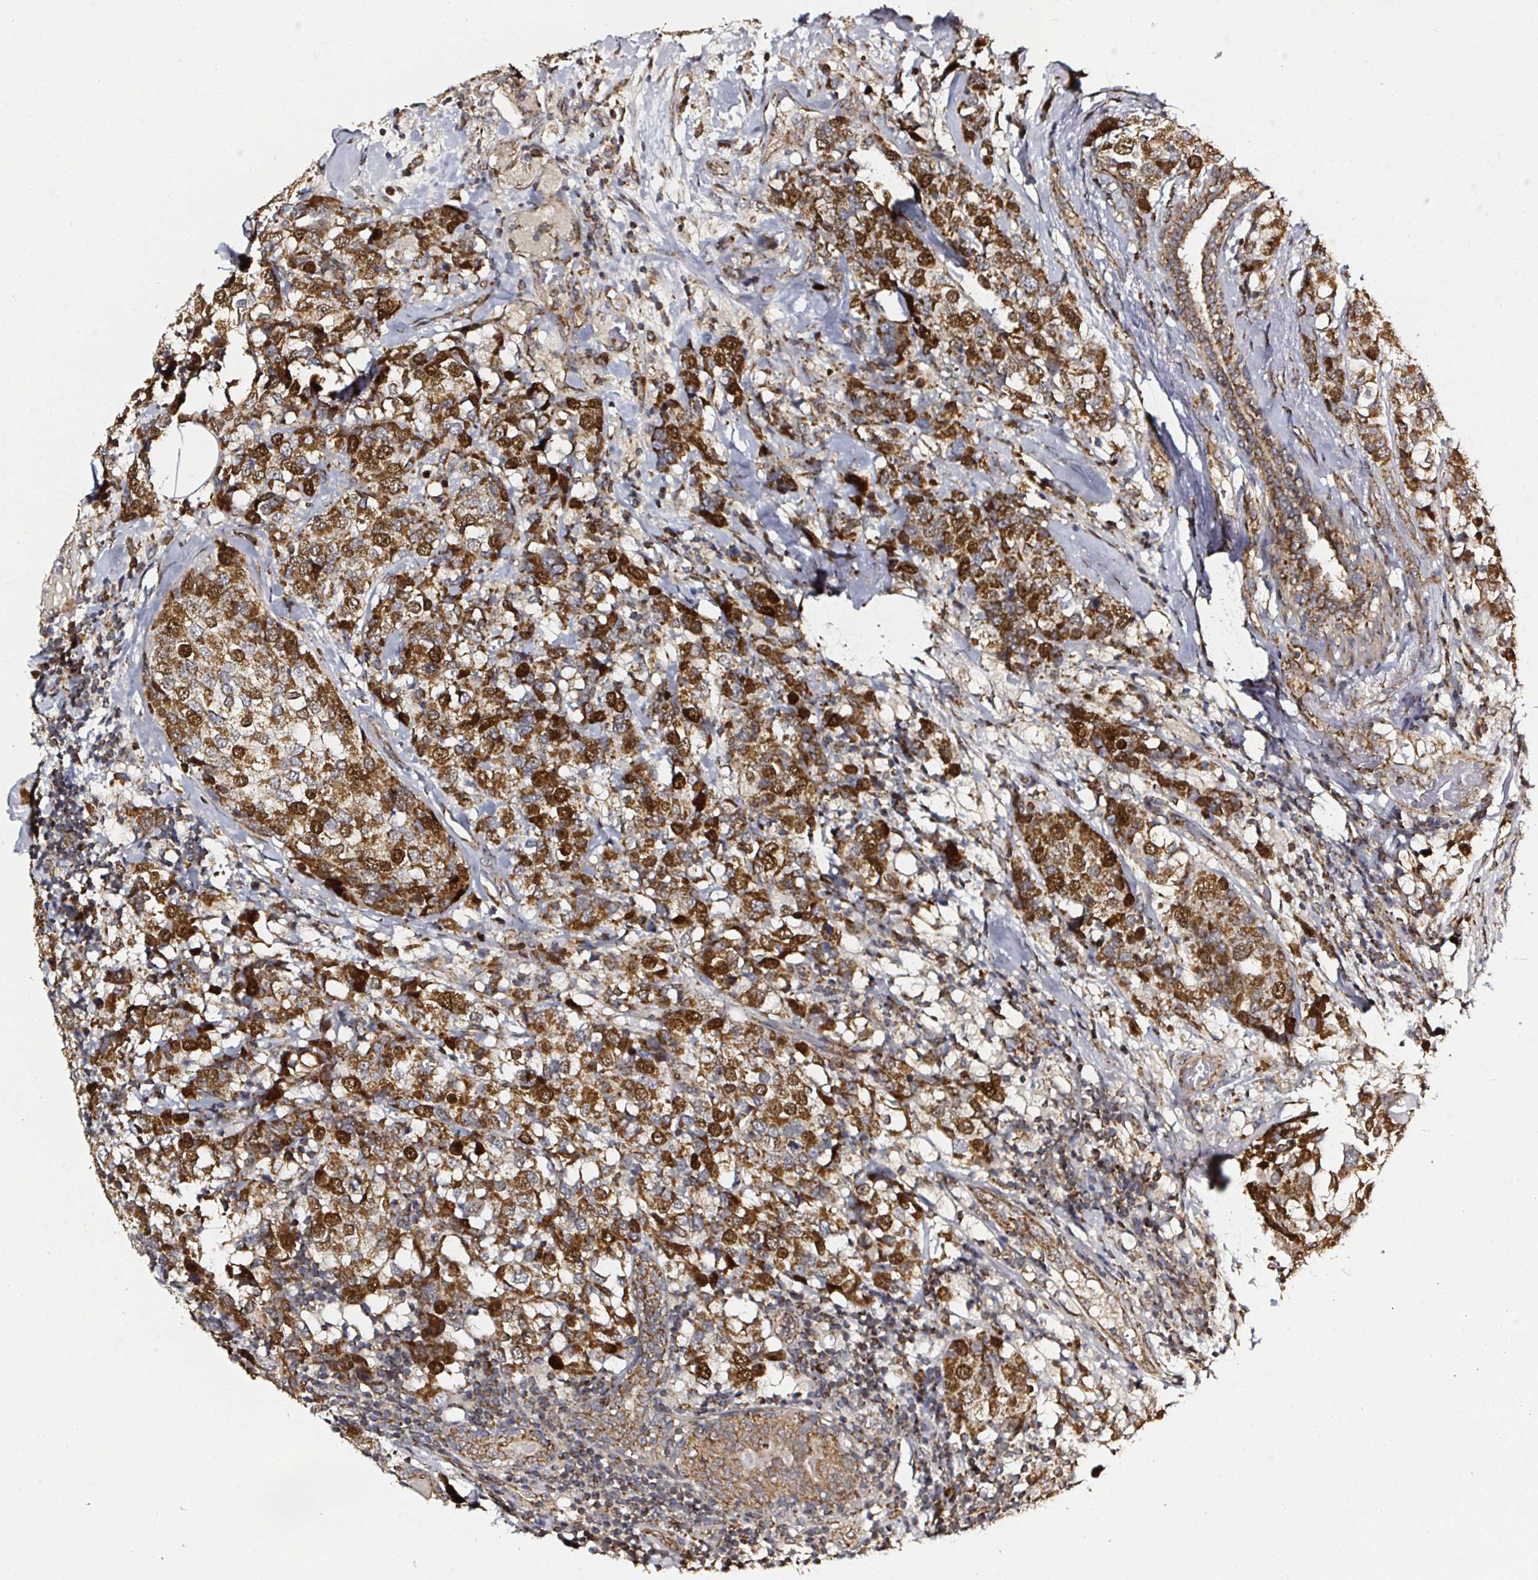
{"staining": {"intensity": "strong", "quantity": ">75%", "location": "cytoplasmic/membranous"}, "tissue": "breast cancer", "cell_type": "Tumor cells", "image_type": "cancer", "snomed": [{"axis": "morphology", "description": "Lobular carcinoma"}, {"axis": "topography", "description": "Breast"}], "caption": "Lobular carcinoma (breast) was stained to show a protein in brown. There is high levels of strong cytoplasmic/membranous expression in about >75% of tumor cells. Nuclei are stained in blue.", "gene": "ATAD3B", "patient": {"sex": "female", "age": 59}}